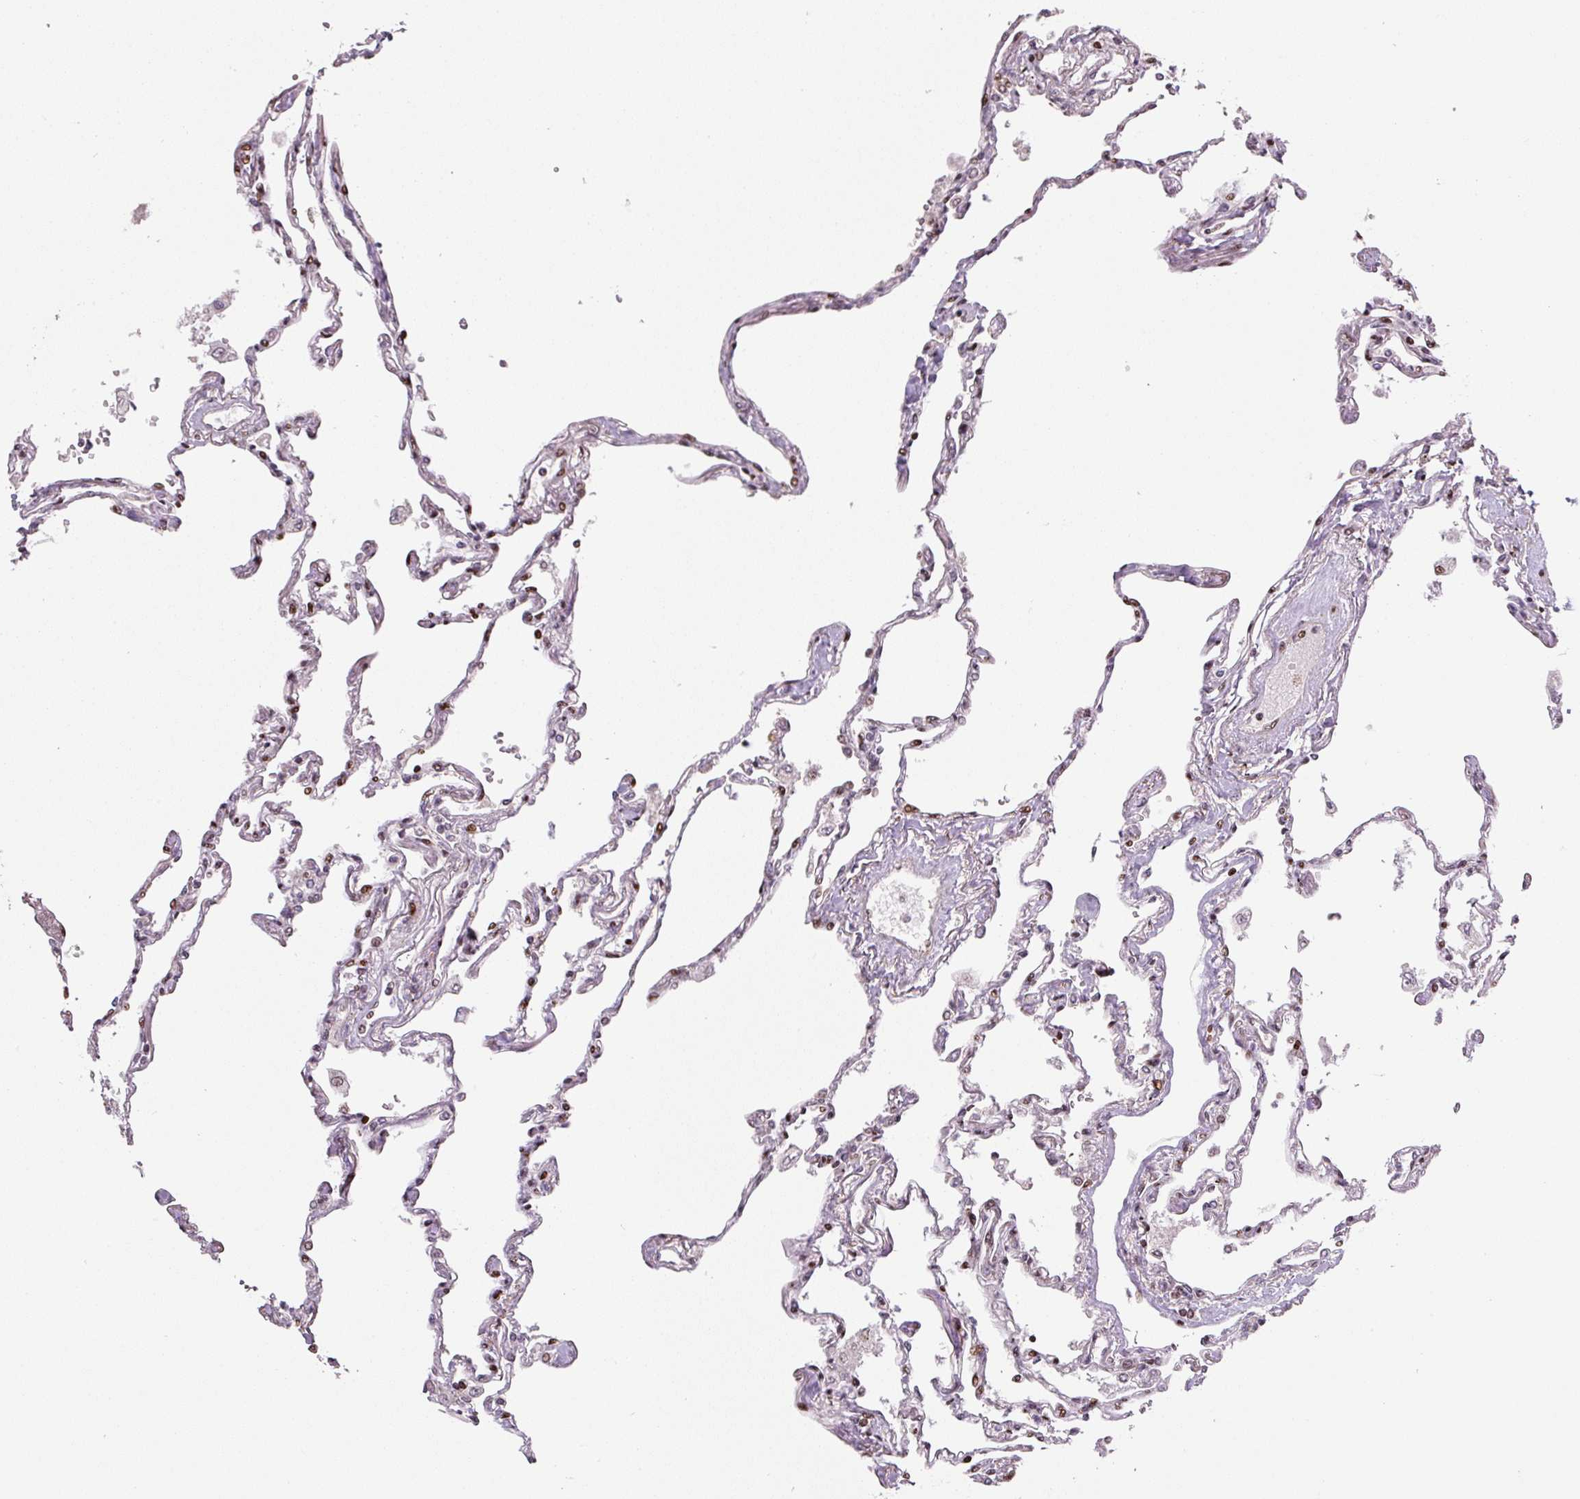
{"staining": {"intensity": "strong", "quantity": "25%-75%", "location": "nuclear"}, "tissue": "lung", "cell_type": "Alveolar cells", "image_type": "normal", "snomed": [{"axis": "morphology", "description": "Normal tissue, NOS"}, {"axis": "topography", "description": "Lung"}], "caption": "IHC of normal human lung shows high levels of strong nuclear expression in about 25%-75% of alveolar cells. Using DAB (brown) and hematoxylin (blue) stains, captured at high magnification using brightfield microscopy.", "gene": "PYDC2", "patient": {"sex": "female", "age": 67}}